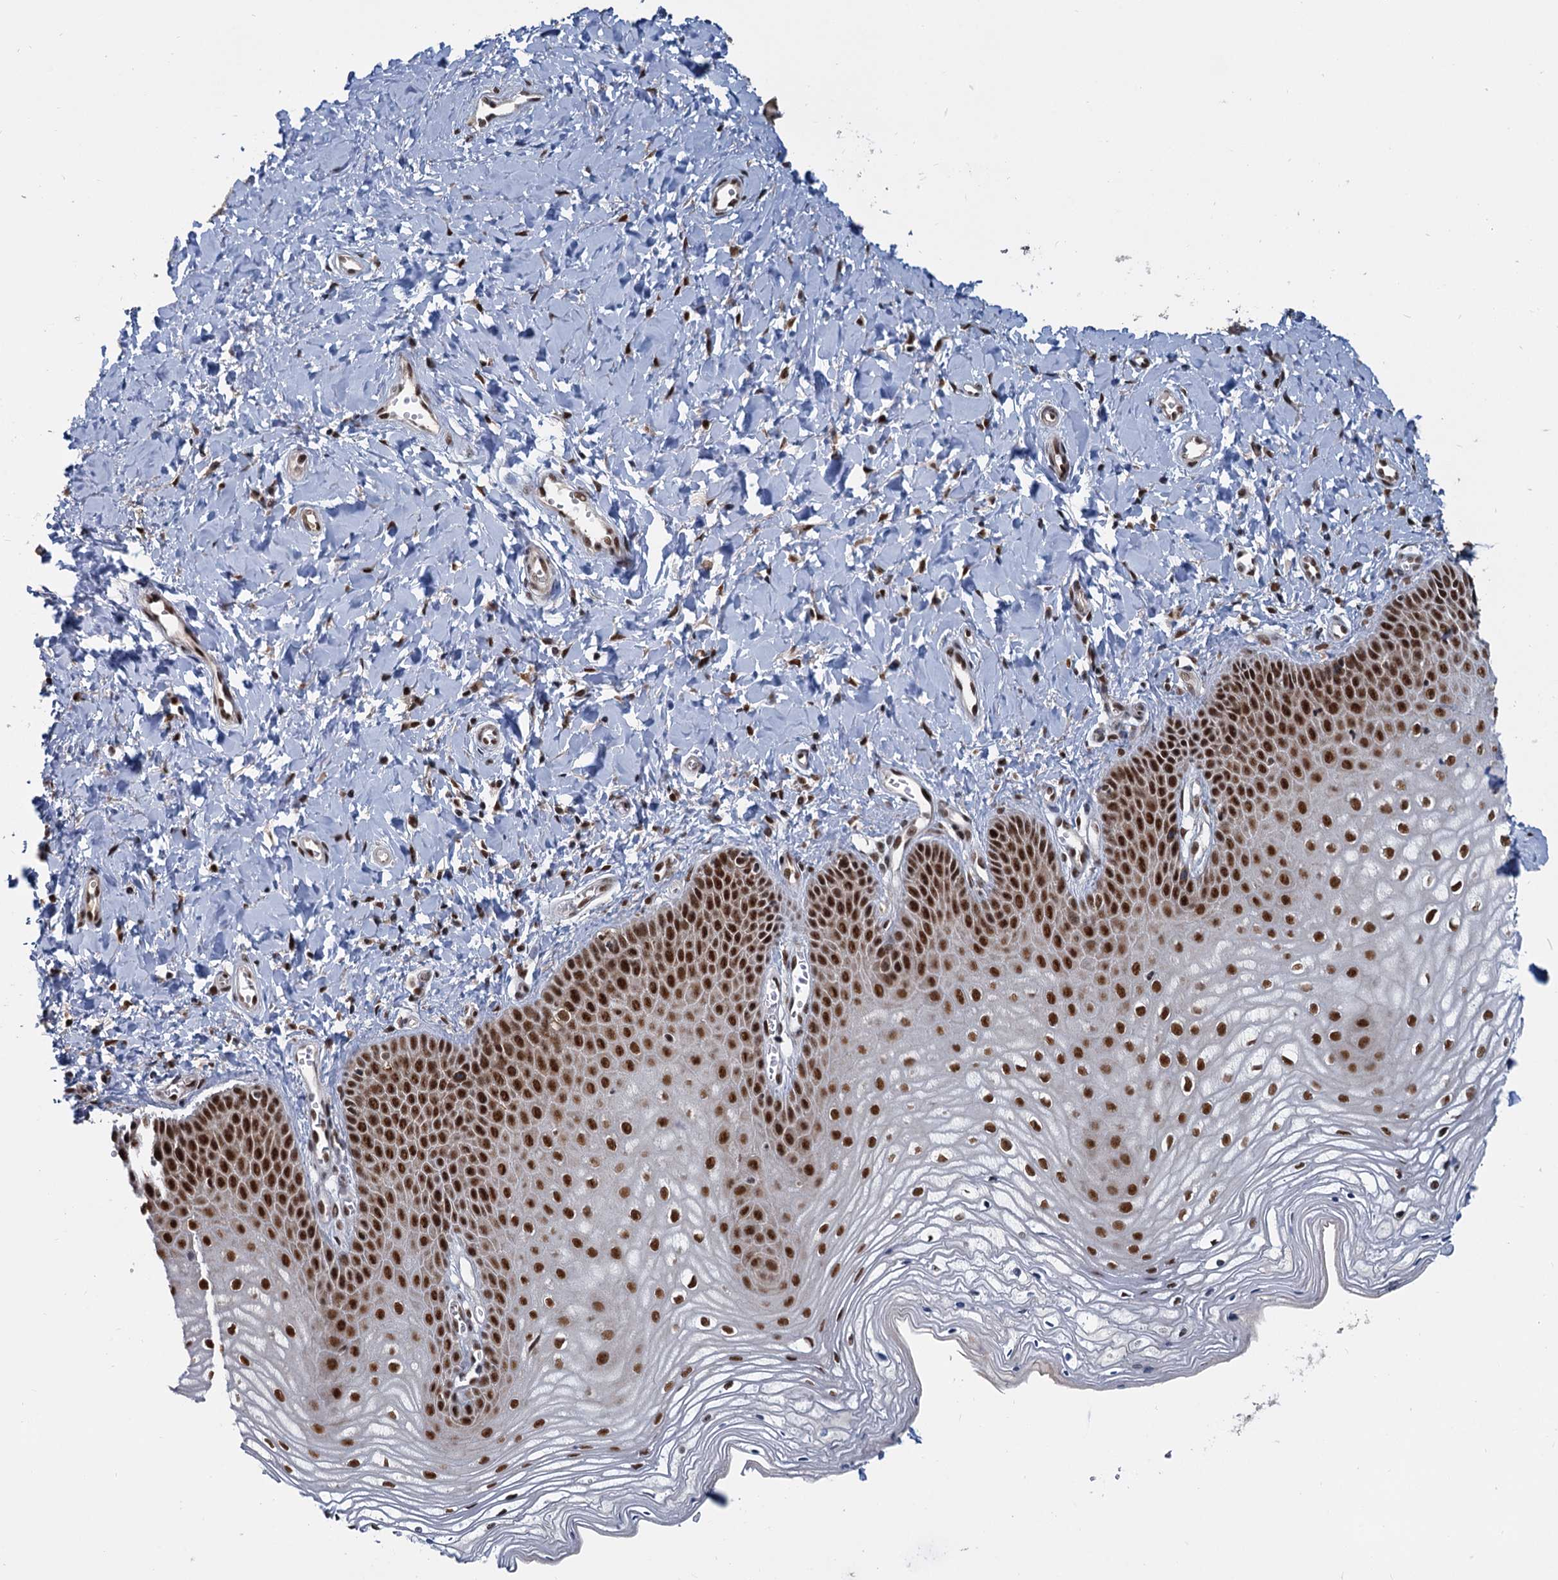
{"staining": {"intensity": "strong", "quantity": ">75%", "location": "nuclear"}, "tissue": "vagina", "cell_type": "Squamous epithelial cells", "image_type": "normal", "snomed": [{"axis": "morphology", "description": "Normal tissue, NOS"}, {"axis": "topography", "description": "Vagina"}, {"axis": "topography", "description": "Cervix"}], "caption": "A brown stain labels strong nuclear expression of a protein in squamous epithelial cells of normal vagina. (IHC, brightfield microscopy, high magnification).", "gene": "WBP4", "patient": {"sex": "female", "age": 40}}